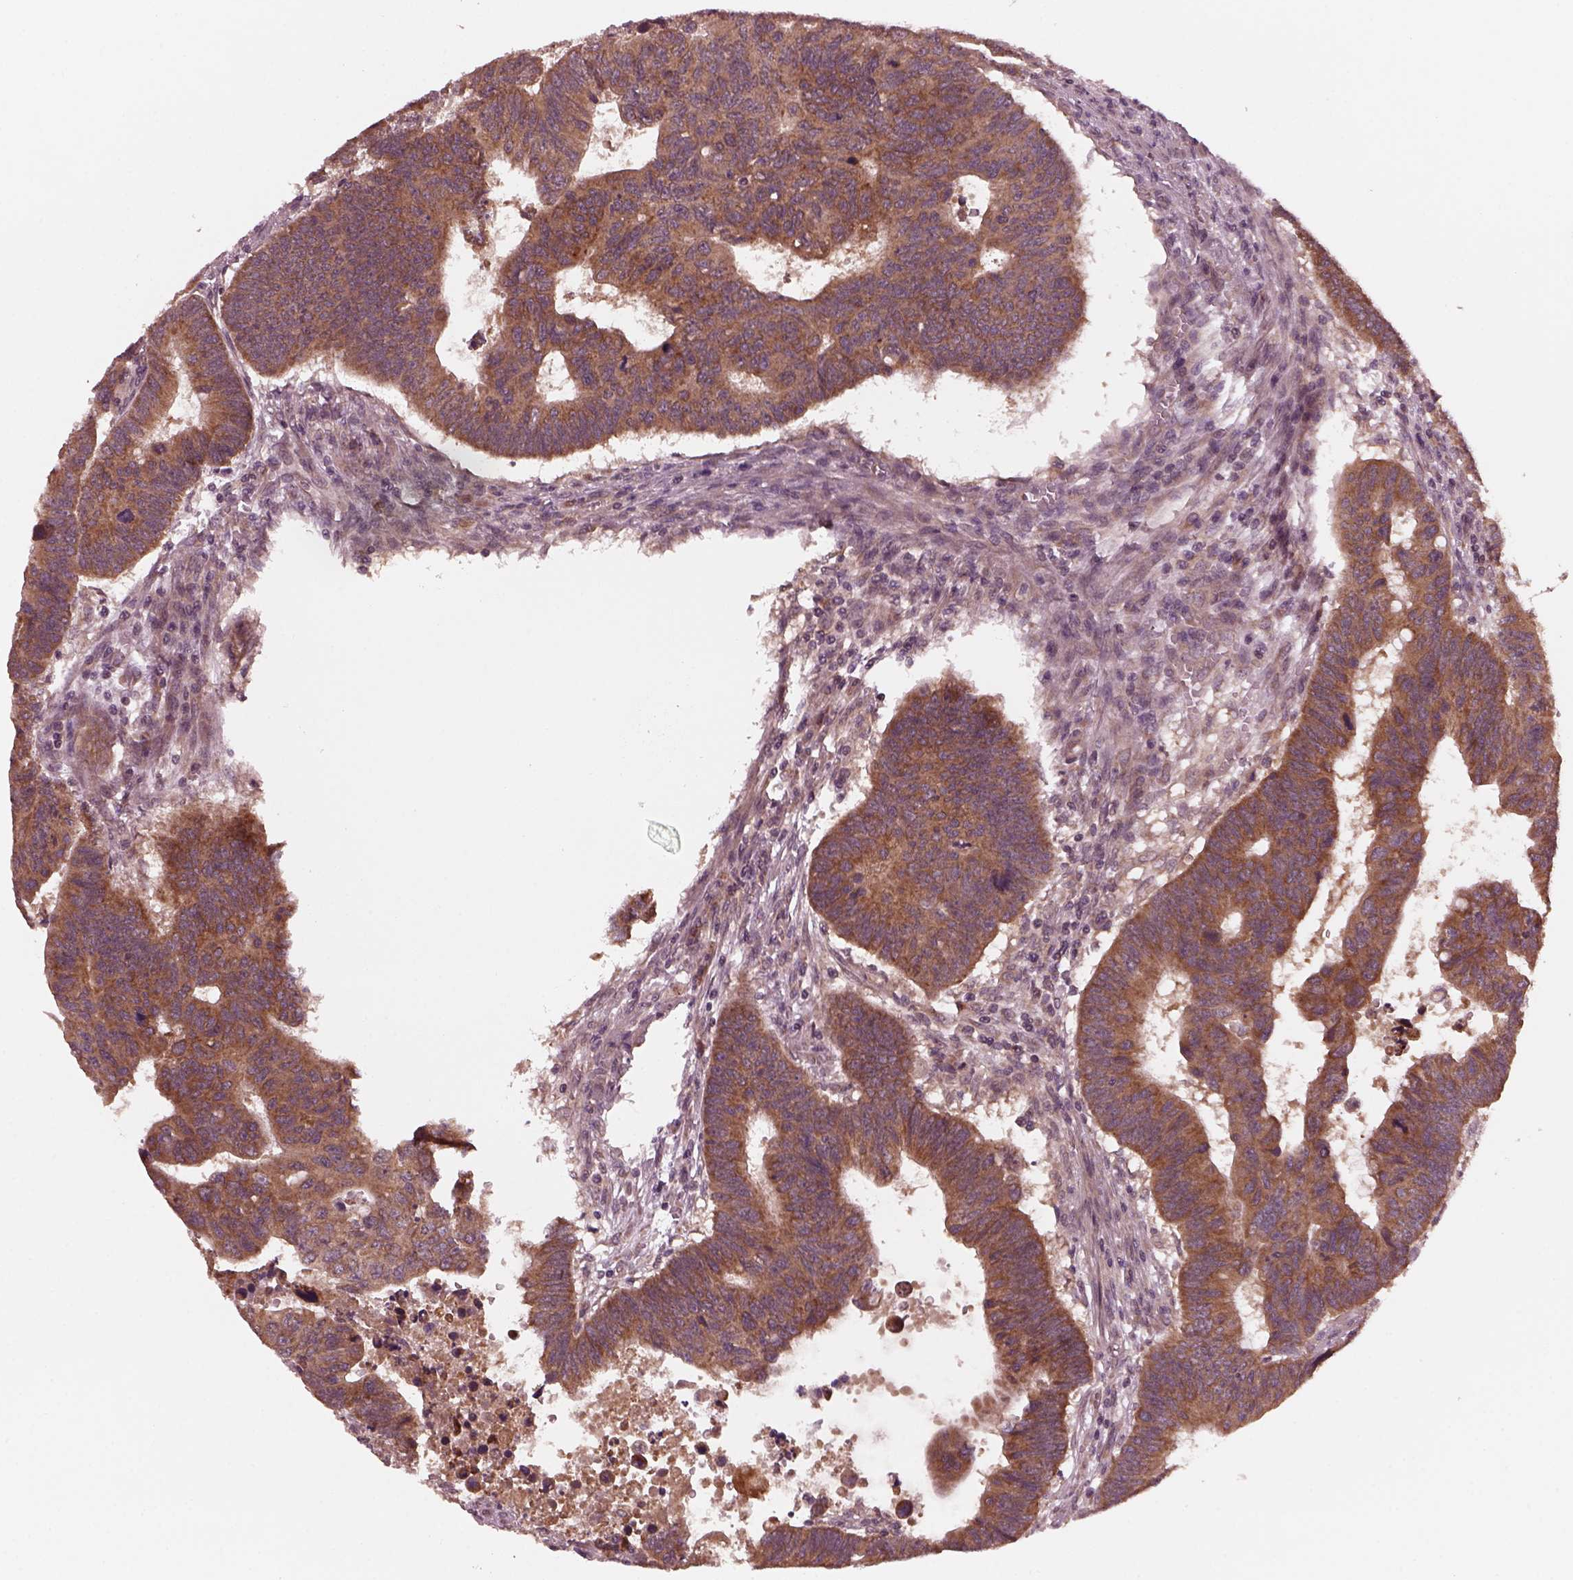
{"staining": {"intensity": "moderate", "quantity": "25%-75%", "location": "cytoplasmic/membranous"}, "tissue": "colorectal cancer", "cell_type": "Tumor cells", "image_type": "cancer", "snomed": [{"axis": "morphology", "description": "Adenocarcinoma, NOS"}, {"axis": "topography", "description": "Rectum"}], "caption": "Colorectal cancer (adenocarcinoma) stained with DAB IHC shows medium levels of moderate cytoplasmic/membranous positivity in about 25%-75% of tumor cells.", "gene": "FAF2", "patient": {"sex": "female", "age": 85}}